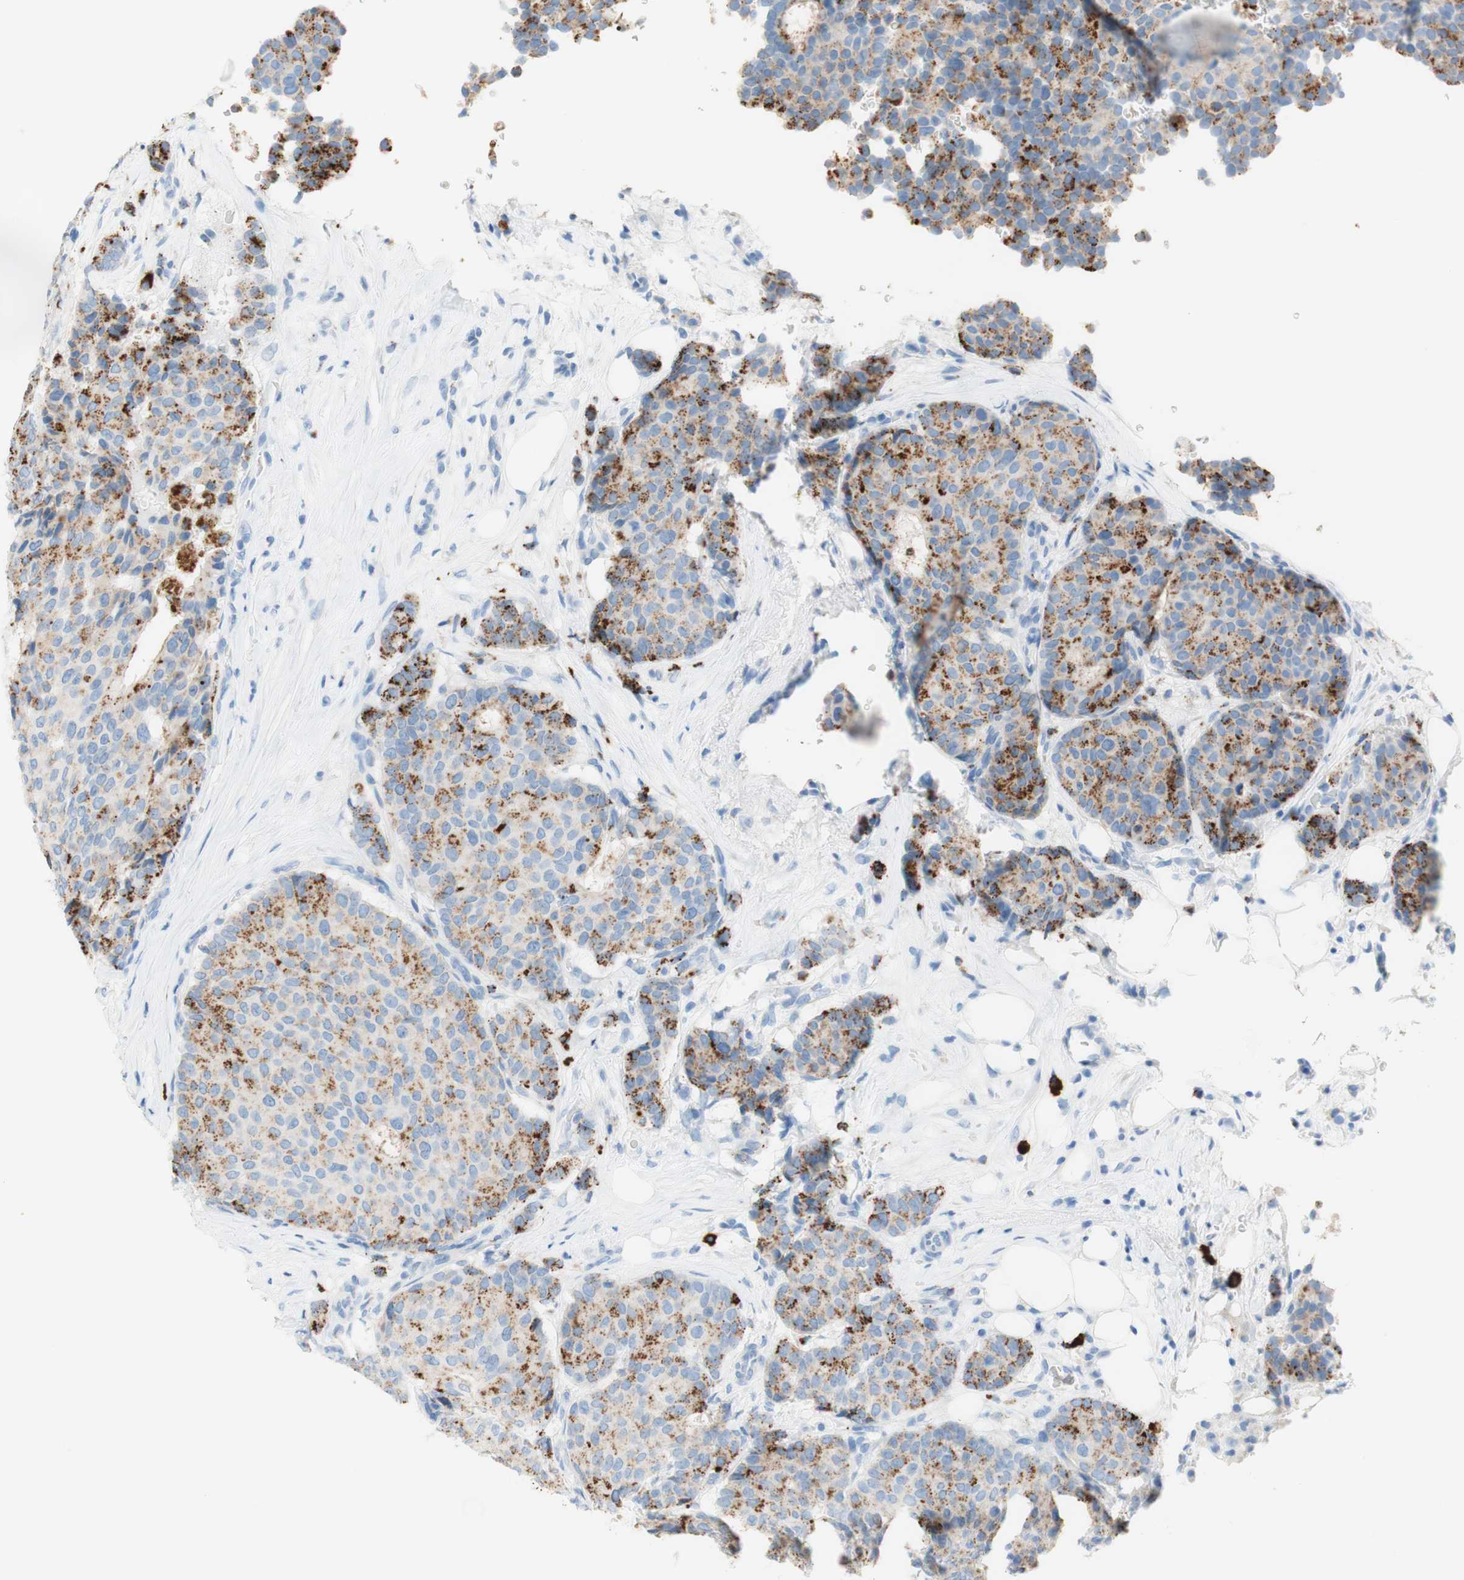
{"staining": {"intensity": "moderate", "quantity": "25%-75%", "location": "cytoplasmic/membranous"}, "tissue": "breast cancer", "cell_type": "Tumor cells", "image_type": "cancer", "snomed": [{"axis": "morphology", "description": "Duct carcinoma"}, {"axis": "topography", "description": "Breast"}], "caption": "An immunohistochemistry photomicrograph of tumor tissue is shown. Protein staining in brown labels moderate cytoplasmic/membranous positivity in breast infiltrating ductal carcinoma within tumor cells.", "gene": "CEACAM1", "patient": {"sex": "female", "age": 75}}